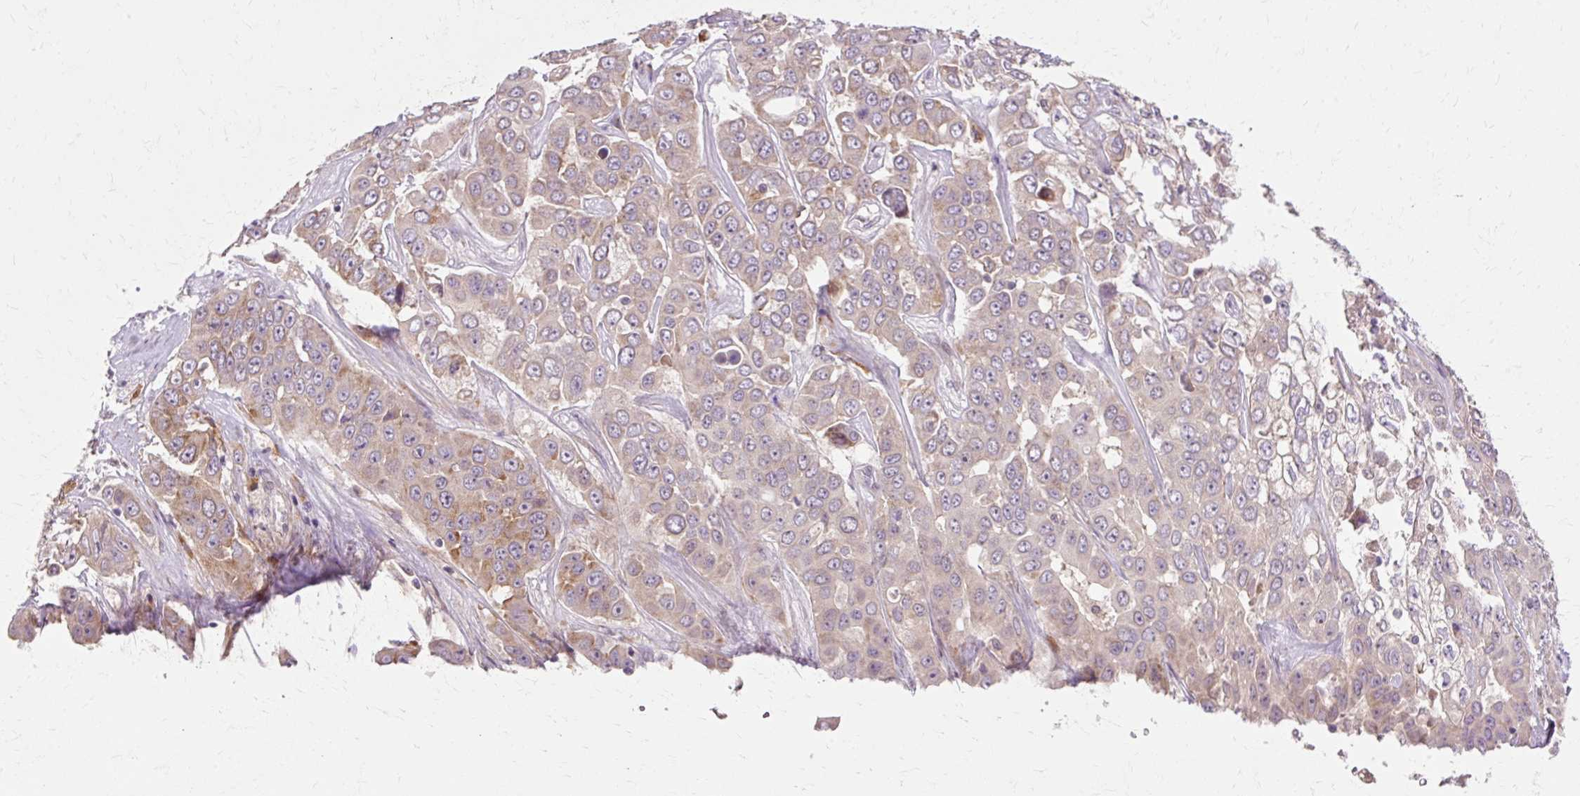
{"staining": {"intensity": "moderate", "quantity": "<25%", "location": "cytoplasmic/membranous"}, "tissue": "liver cancer", "cell_type": "Tumor cells", "image_type": "cancer", "snomed": [{"axis": "morphology", "description": "Cholangiocarcinoma"}, {"axis": "topography", "description": "Liver"}], "caption": "Immunohistochemistry photomicrograph of neoplastic tissue: liver cancer stained using immunohistochemistry reveals low levels of moderate protein expression localized specifically in the cytoplasmic/membranous of tumor cells, appearing as a cytoplasmic/membranous brown color.", "gene": "GEMIN2", "patient": {"sex": "female", "age": 52}}